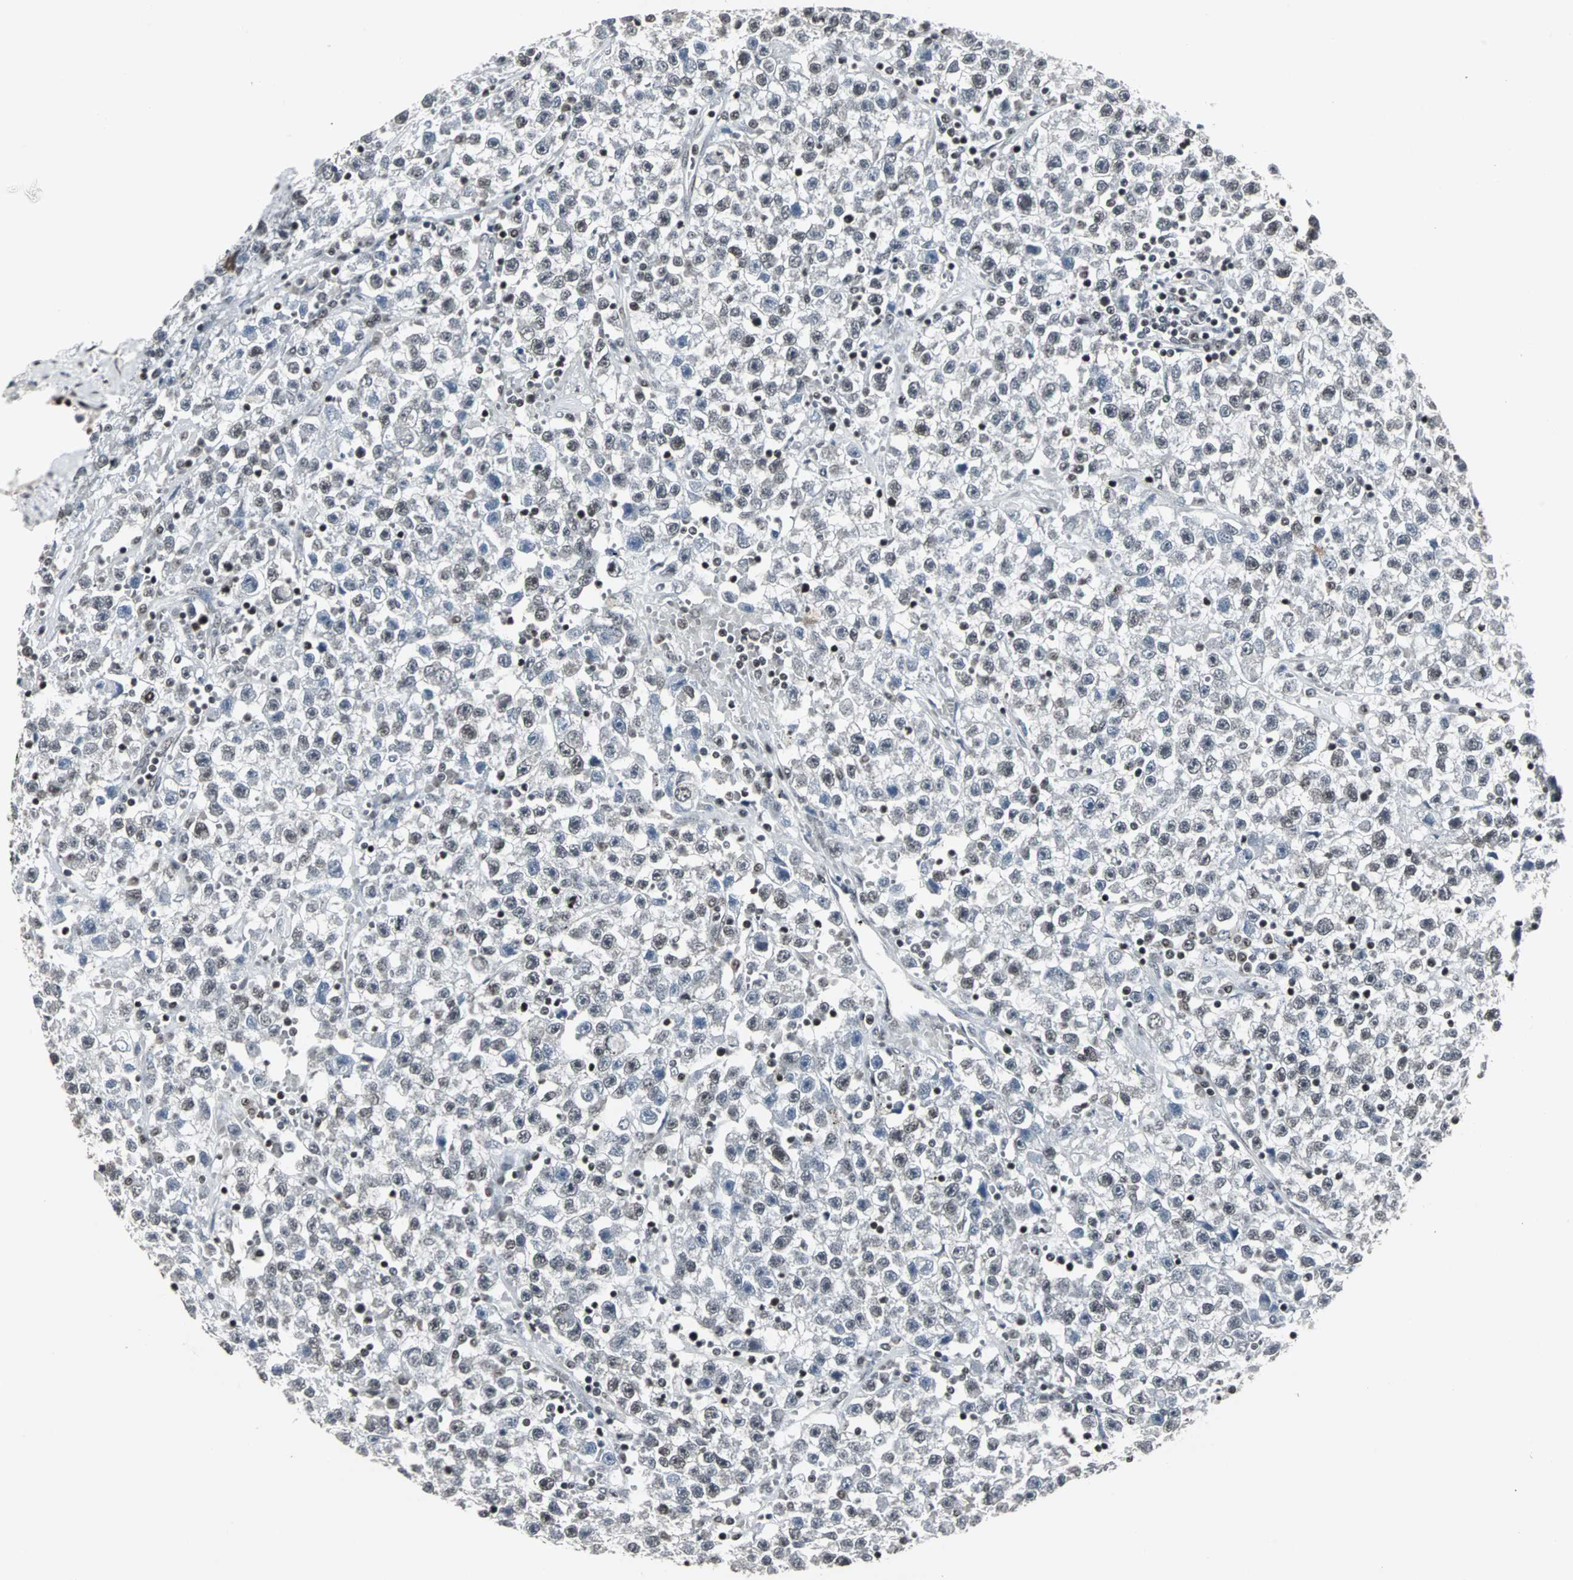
{"staining": {"intensity": "weak", "quantity": "<25%", "location": "nuclear"}, "tissue": "testis cancer", "cell_type": "Tumor cells", "image_type": "cancer", "snomed": [{"axis": "morphology", "description": "Seminoma, NOS"}, {"axis": "topography", "description": "Testis"}], "caption": "Human testis cancer stained for a protein using immunohistochemistry shows no positivity in tumor cells.", "gene": "PNKP", "patient": {"sex": "male", "age": 22}}